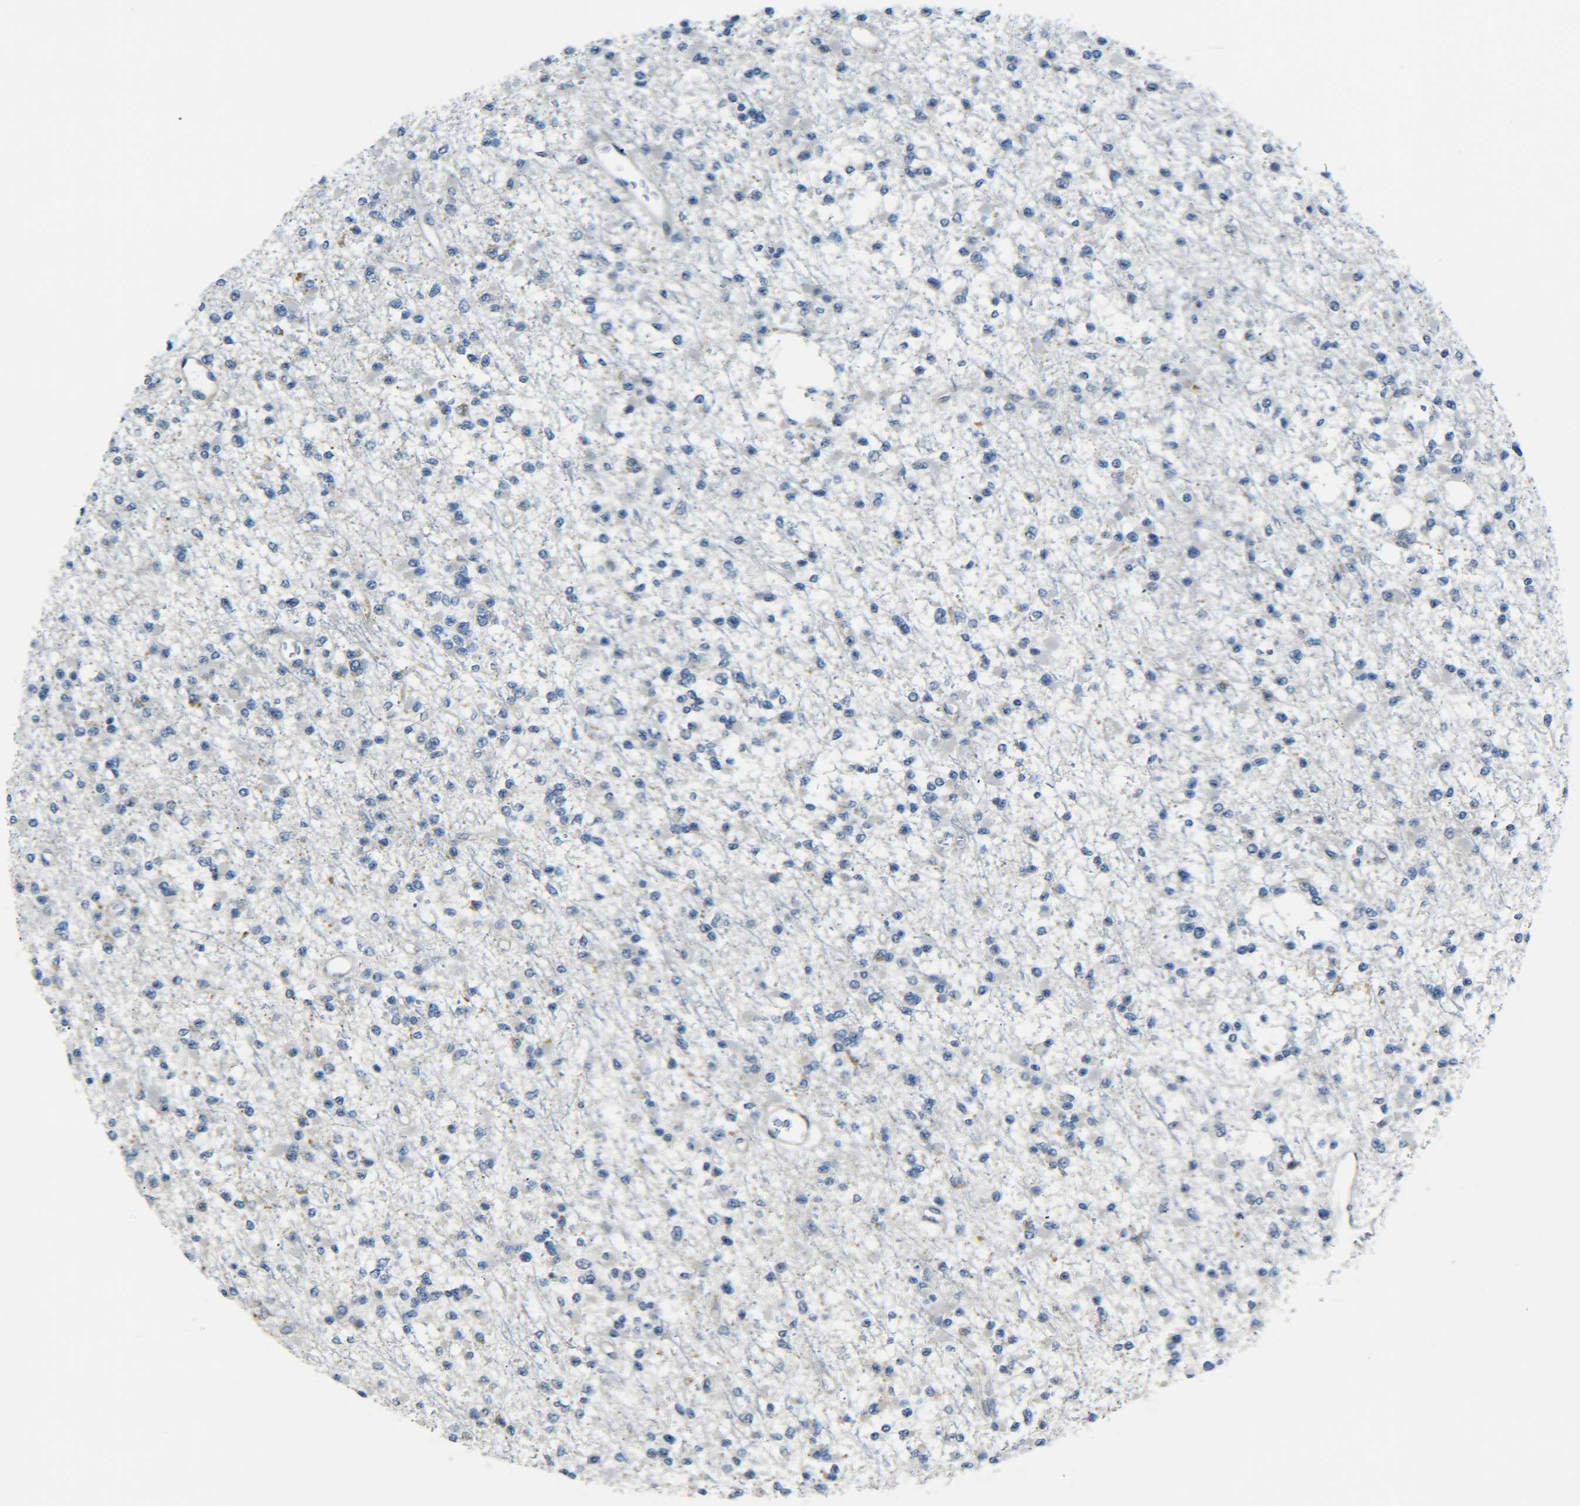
{"staining": {"intensity": "negative", "quantity": "none", "location": "none"}, "tissue": "glioma", "cell_type": "Tumor cells", "image_type": "cancer", "snomed": [{"axis": "morphology", "description": "Glioma, malignant, Low grade"}, {"axis": "topography", "description": "Brain"}], "caption": "DAB immunohistochemical staining of glioma exhibits no significant positivity in tumor cells.", "gene": "MEIS1", "patient": {"sex": "female", "age": 22}}